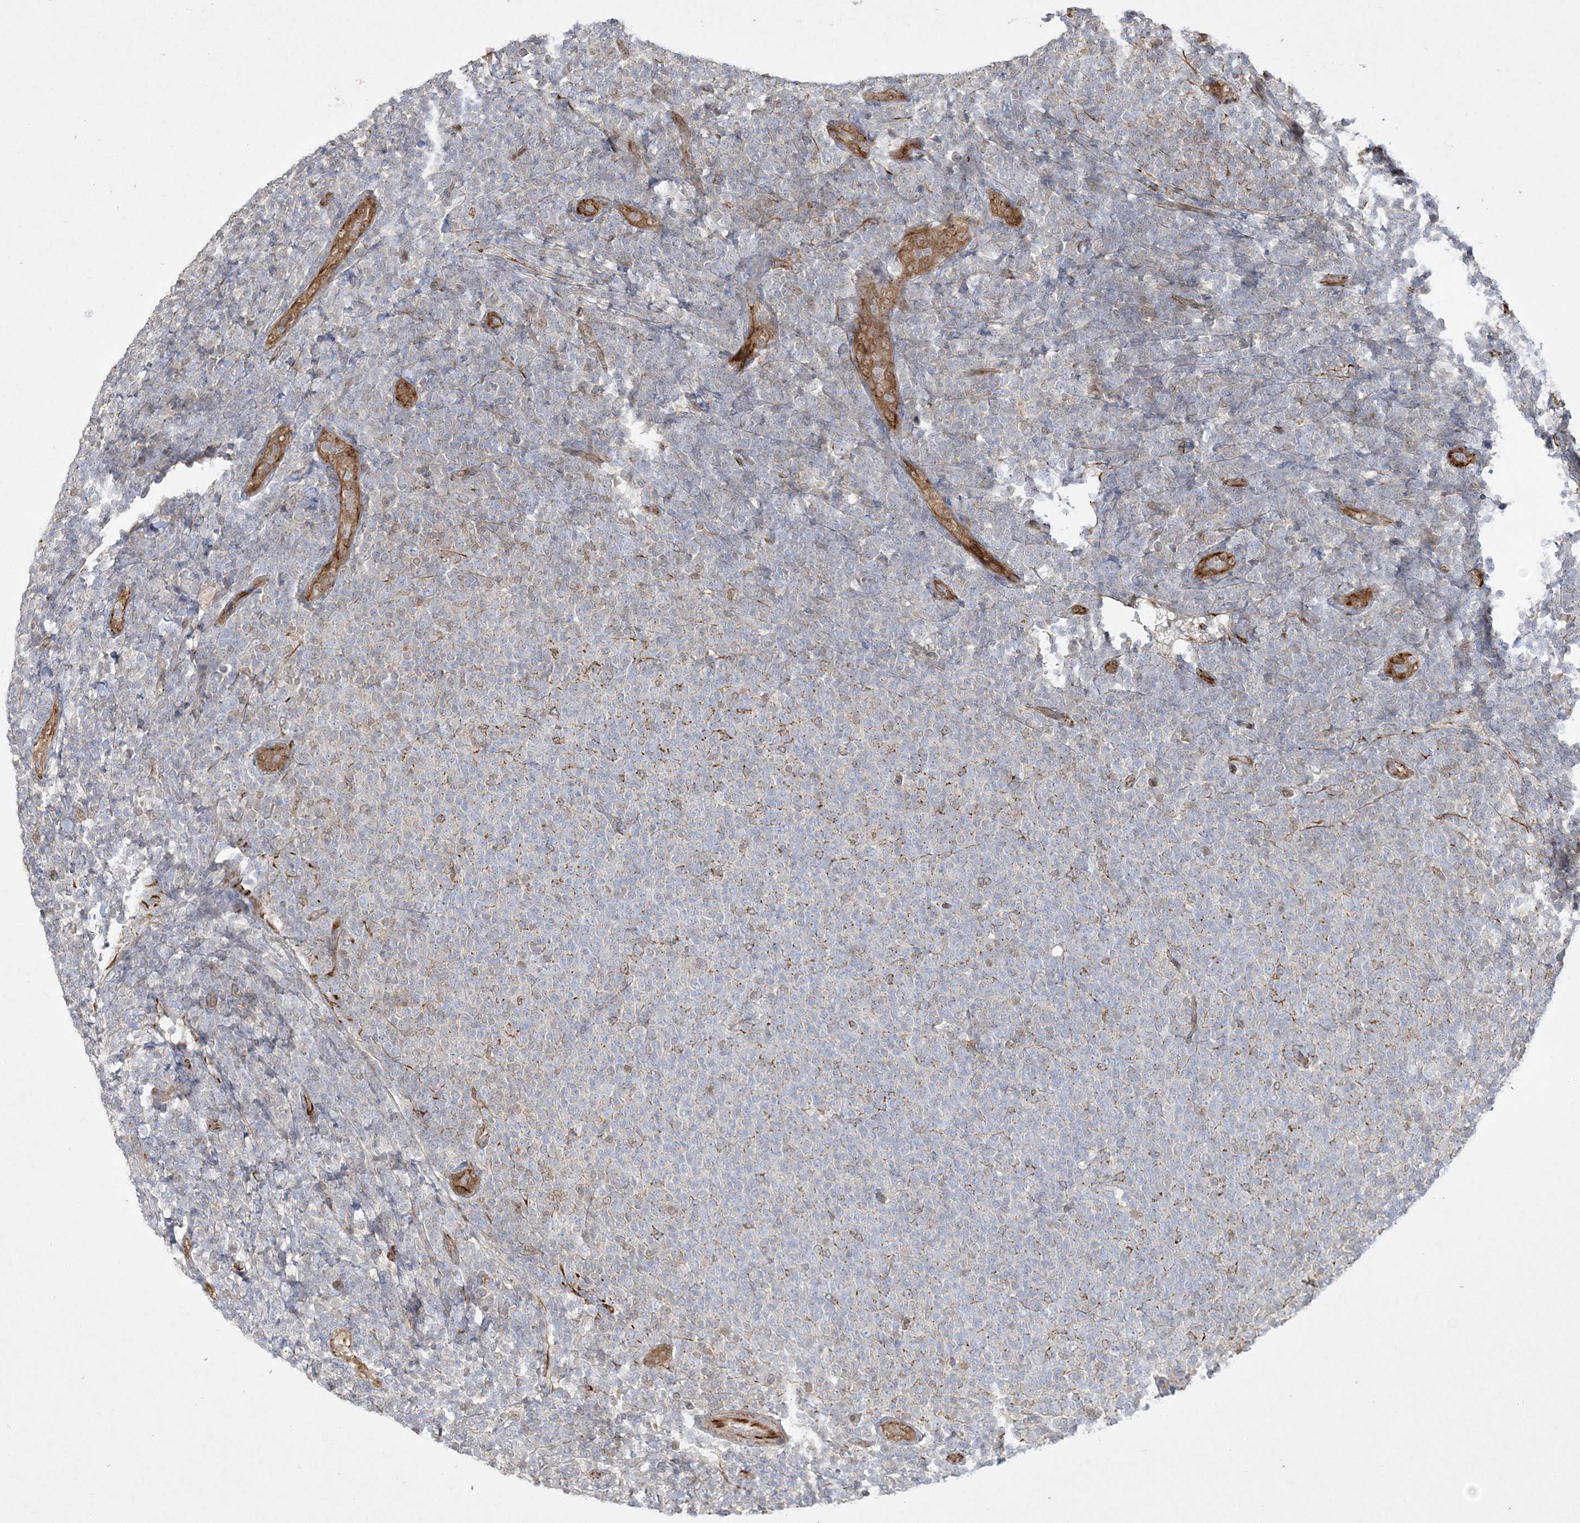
{"staining": {"intensity": "negative", "quantity": "none", "location": "none"}, "tissue": "lymphoma", "cell_type": "Tumor cells", "image_type": "cancer", "snomed": [{"axis": "morphology", "description": "Malignant lymphoma, non-Hodgkin's type, Low grade"}, {"axis": "topography", "description": "Lymph node"}], "caption": "IHC micrograph of low-grade malignant lymphoma, non-Hodgkin's type stained for a protein (brown), which shows no positivity in tumor cells.", "gene": "INPP1", "patient": {"sex": "male", "age": 66}}